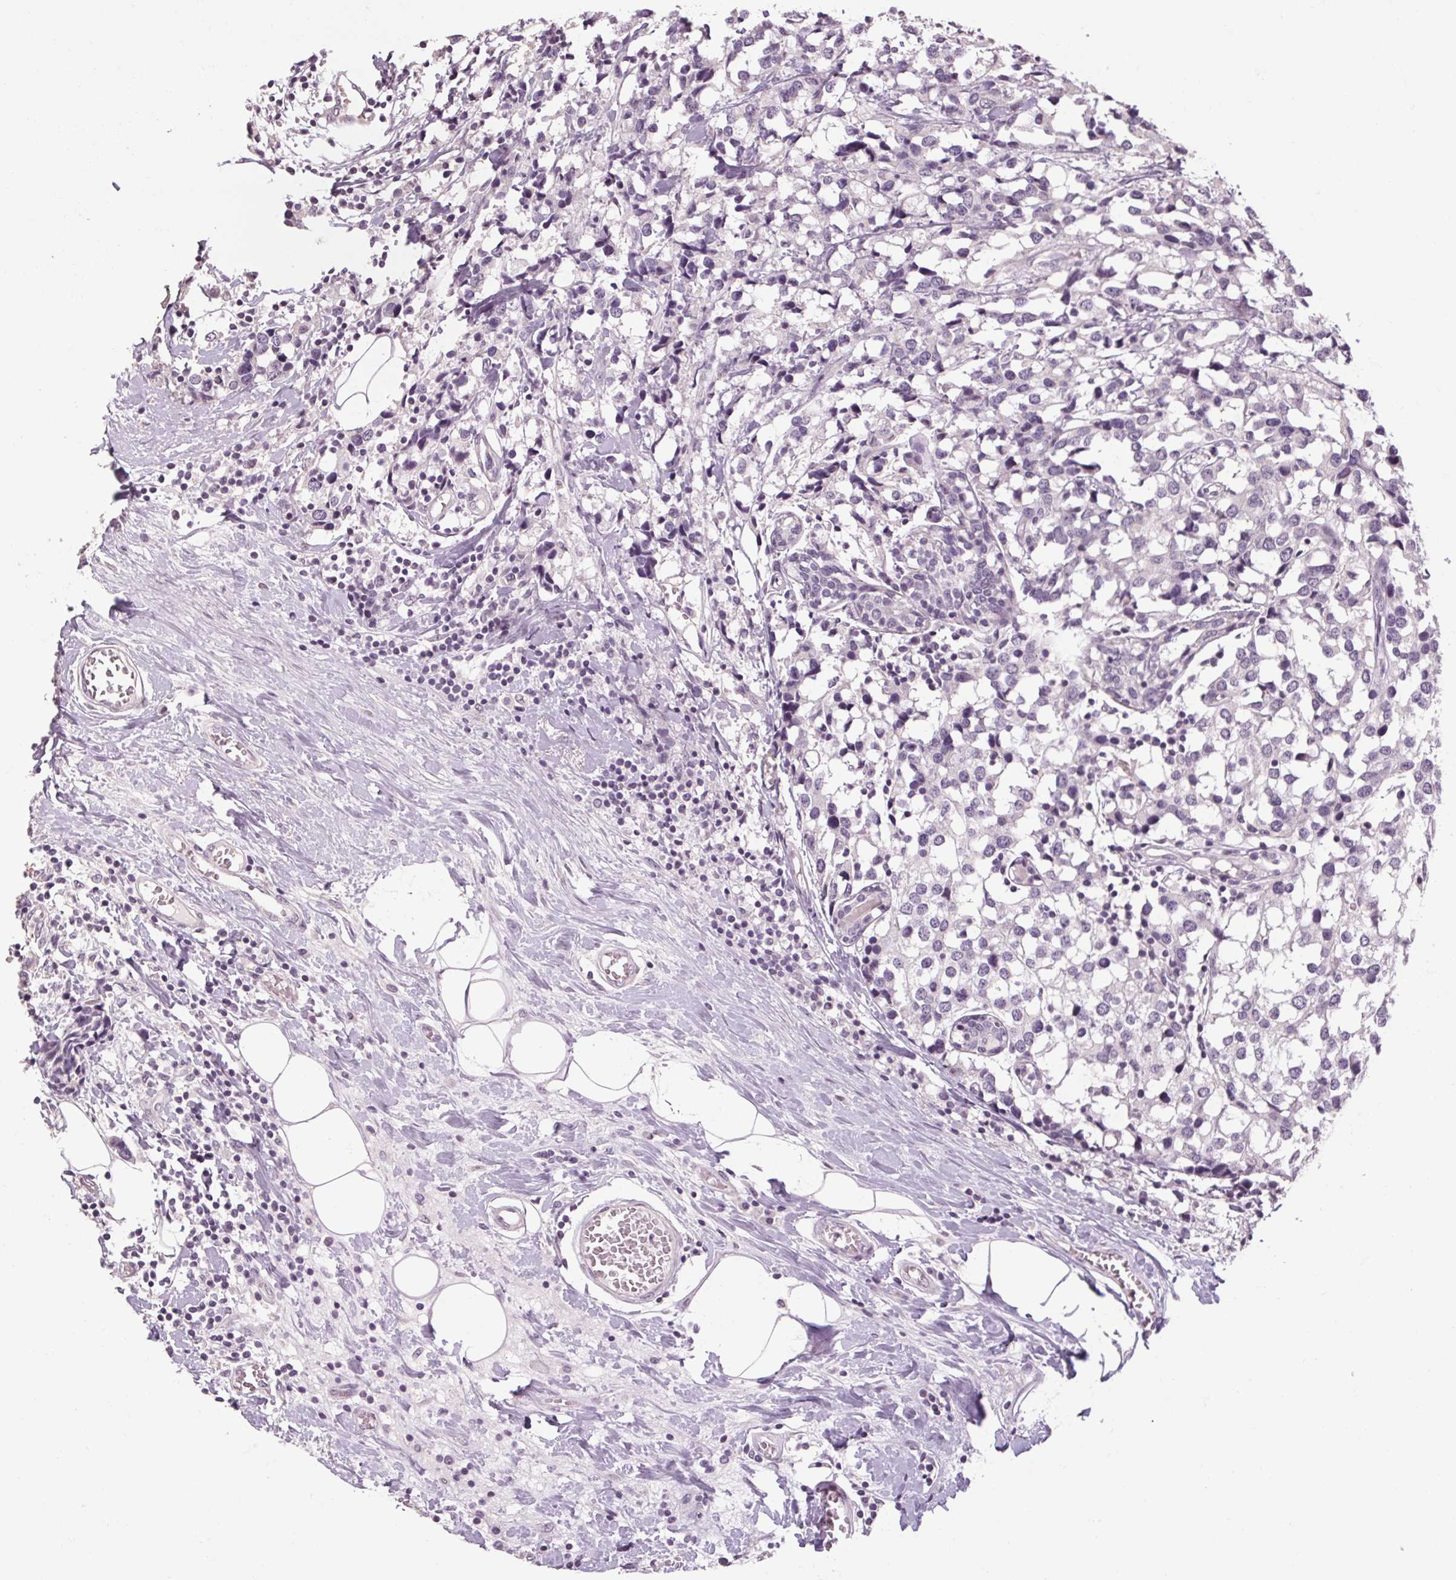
{"staining": {"intensity": "negative", "quantity": "none", "location": "none"}, "tissue": "breast cancer", "cell_type": "Tumor cells", "image_type": "cancer", "snomed": [{"axis": "morphology", "description": "Lobular carcinoma"}, {"axis": "topography", "description": "Breast"}], "caption": "Breast lobular carcinoma was stained to show a protein in brown. There is no significant staining in tumor cells. (Brightfield microscopy of DAB IHC at high magnification).", "gene": "POMC", "patient": {"sex": "female", "age": 59}}